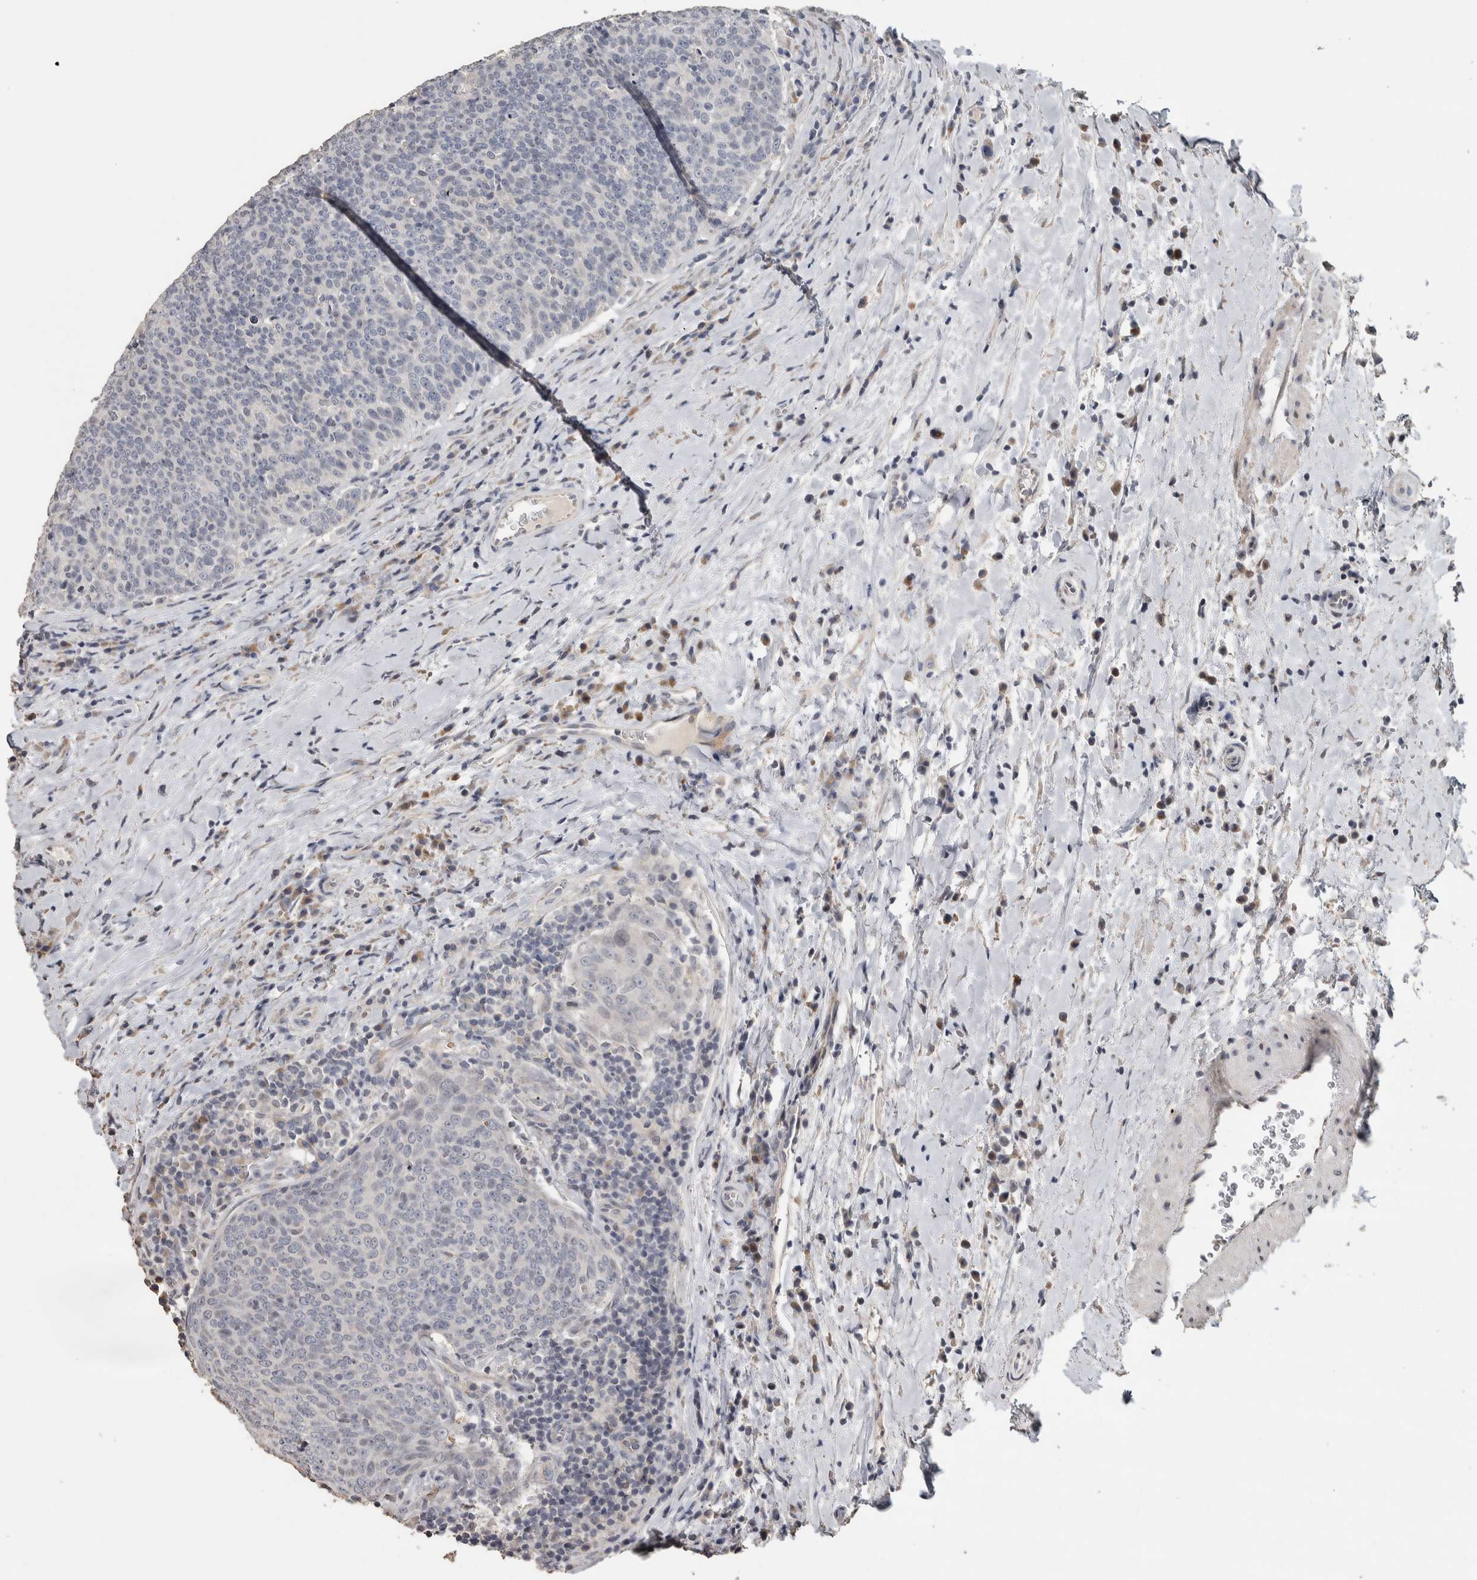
{"staining": {"intensity": "negative", "quantity": "none", "location": "none"}, "tissue": "head and neck cancer", "cell_type": "Tumor cells", "image_type": "cancer", "snomed": [{"axis": "morphology", "description": "Squamous cell carcinoma, NOS"}, {"axis": "morphology", "description": "Squamous cell carcinoma, metastatic, NOS"}, {"axis": "topography", "description": "Lymph node"}, {"axis": "topography", "description": "Head-Neck"}], "caption": "Head and neck metastatic squamous cell carcinoma was stained to show a protein in brown. There is no significant positivity in tumor cells. (DAB immunohistochemistry, high magnification).", "gene": "NECAB1", "patient": {"sex": "male", "age": 62}}